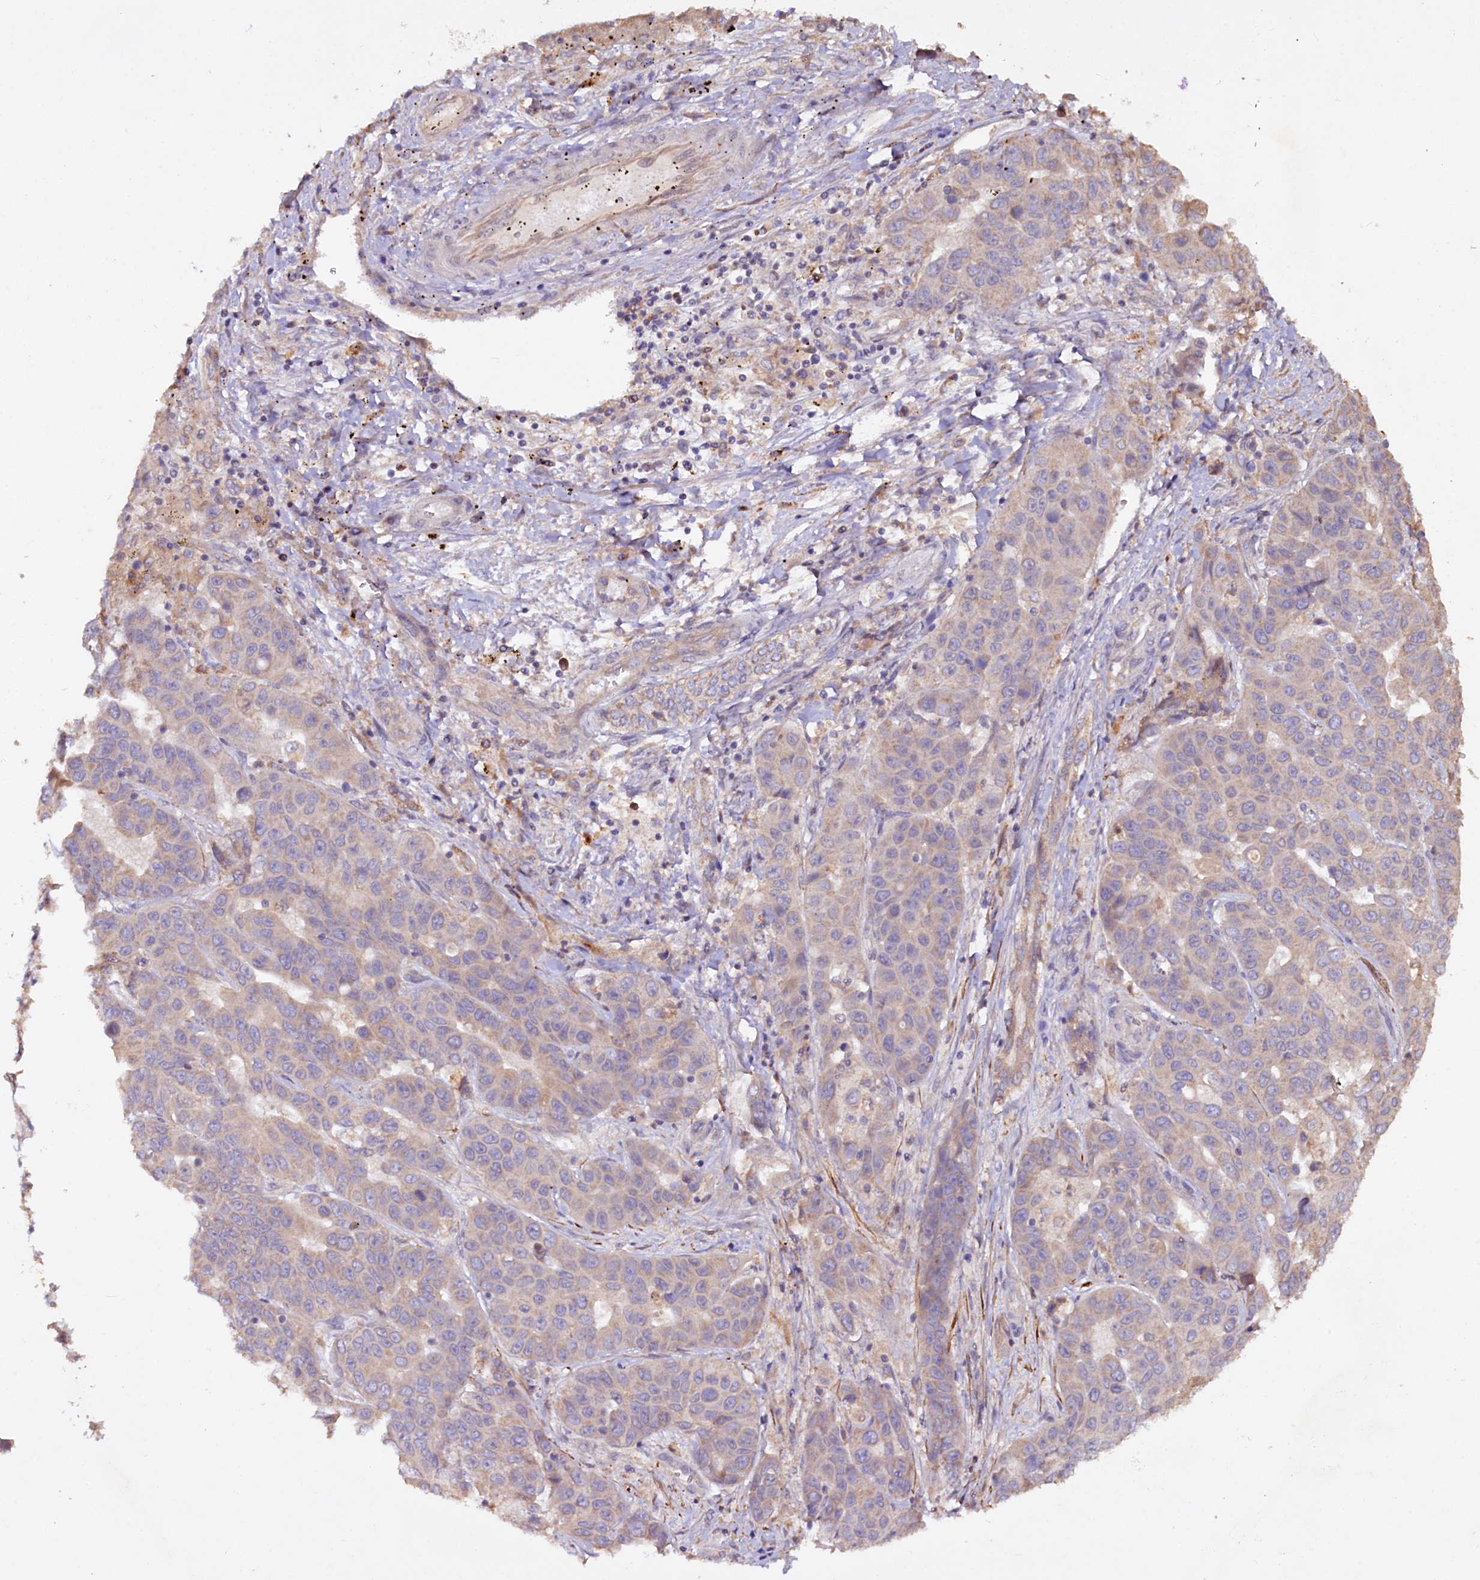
{"staining": {"intensity": "negative", "quantity": "none", "location": "none"}, "tissue": "liver cancer", "cell_type": "Tumor cells", "image_type": "cancer", "snomed": [{"axis": "morphology", "description": "Cholangiocarcinoma"}, {"axis": "topography", "description": "Liver"}], "caption": "High power microscopy image of an immunohistochemistry image of cholangiocarcinoma (liver), revealing no significant staining in tumor cells. (Brightfield microscopy of DAB (3,3'-diaminobenzidine) immunohistochemistry at high magnification).", "gene": "ETFBKMT", "patient": {"sex": "female", "age": 52}}